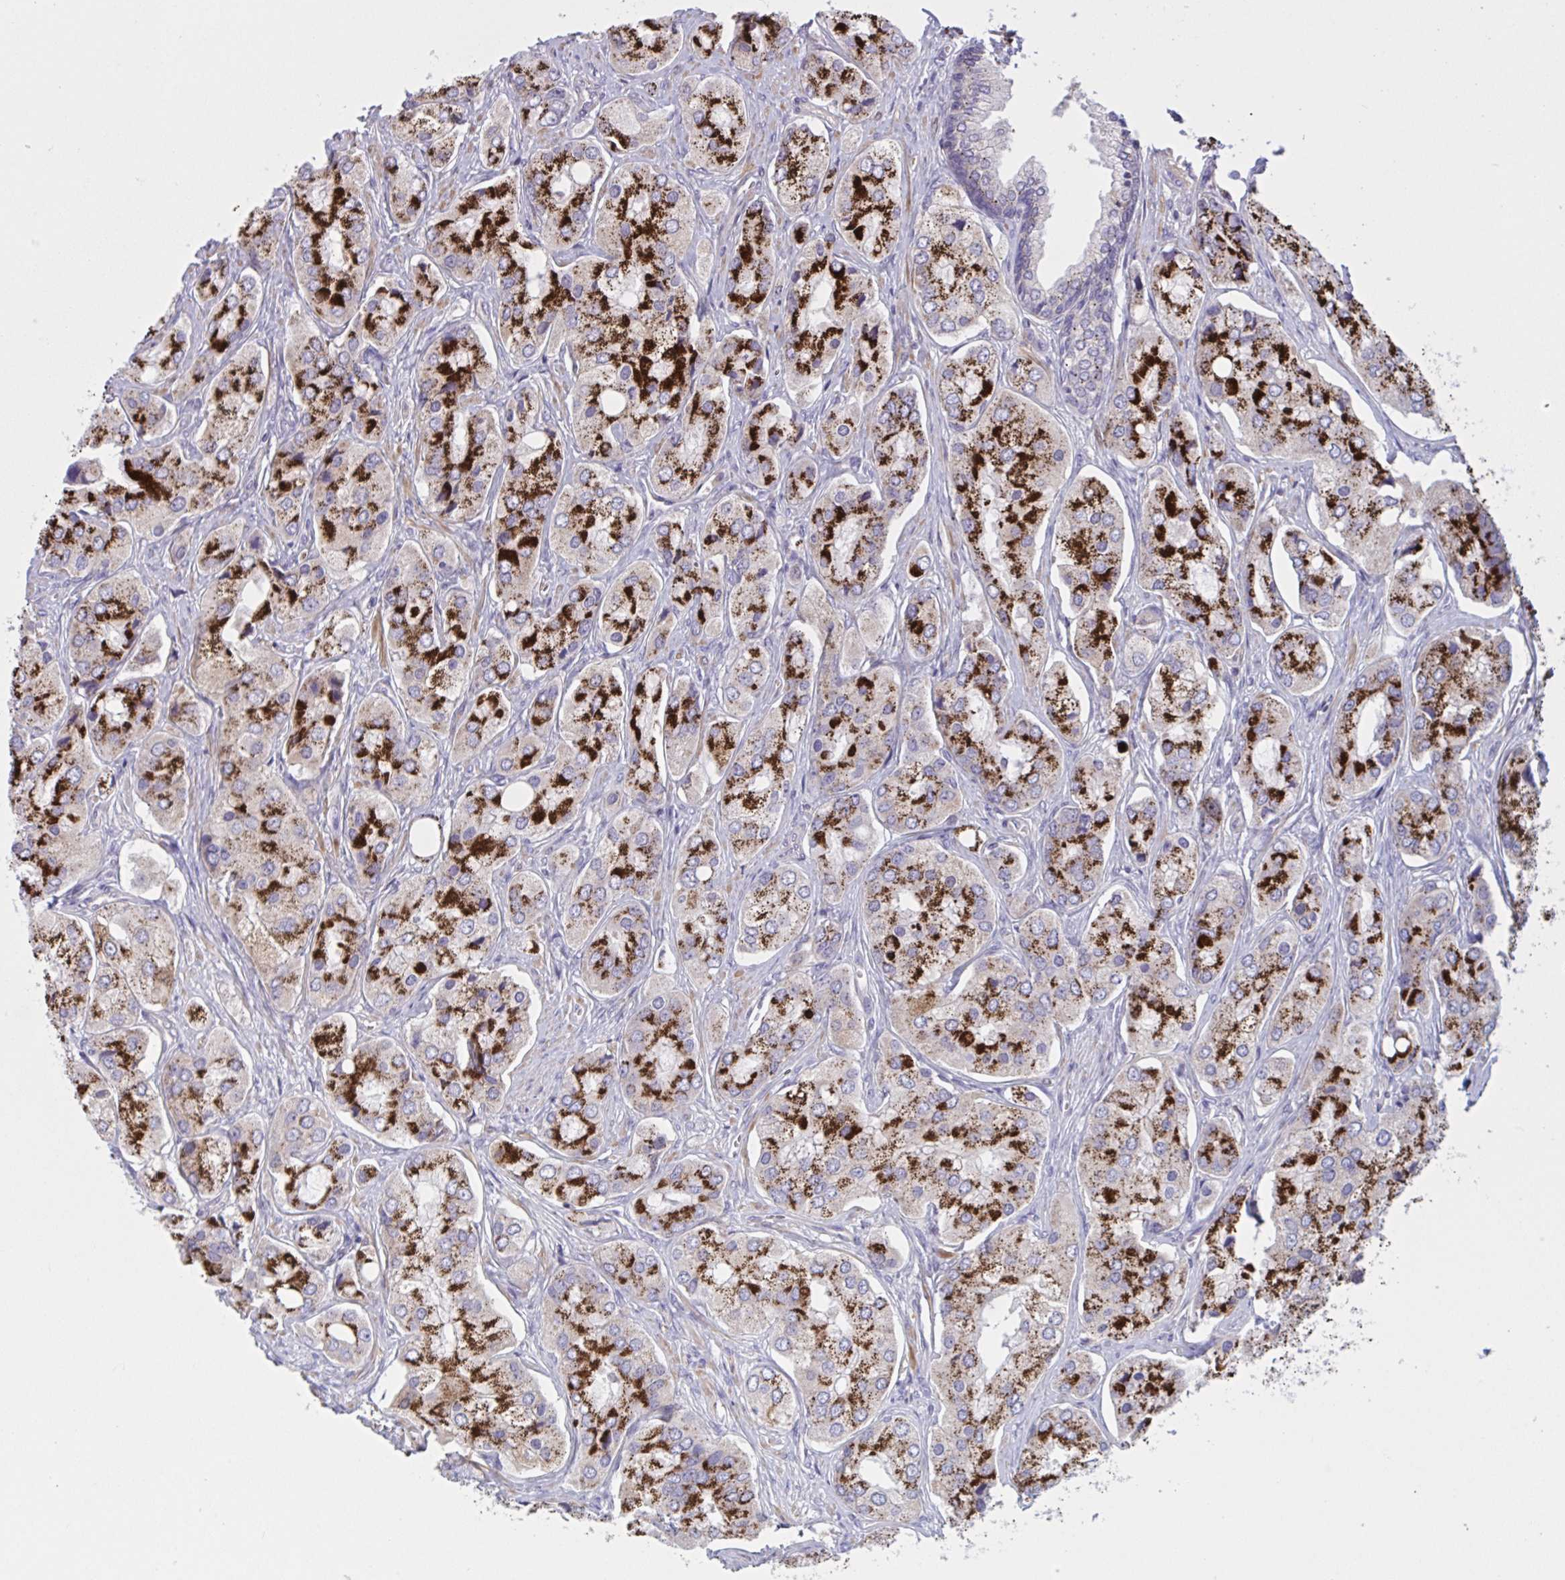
{"staining": {"intensity": "strong", "quantity": ">75%", "location": "cytoplasmic/membranous"}, "tissue": "prostate cancer", "cell_type": "Tumor cells", "image_type": "cancer", "snomed": [{"axis": "morphology", "description": "Adenocarcinoma, Low grade"}, {"axis": "topography", "description": "Prostate"}], "caption": "Human low-grade adenocarcinoma (prostate) stained with a brown dye exhibits strong cytoplasmic/membranous positive positivity in about >75% of tumor cells.", "gene": "WNT9B", "patient": {"sex": "male", "age": 69}}